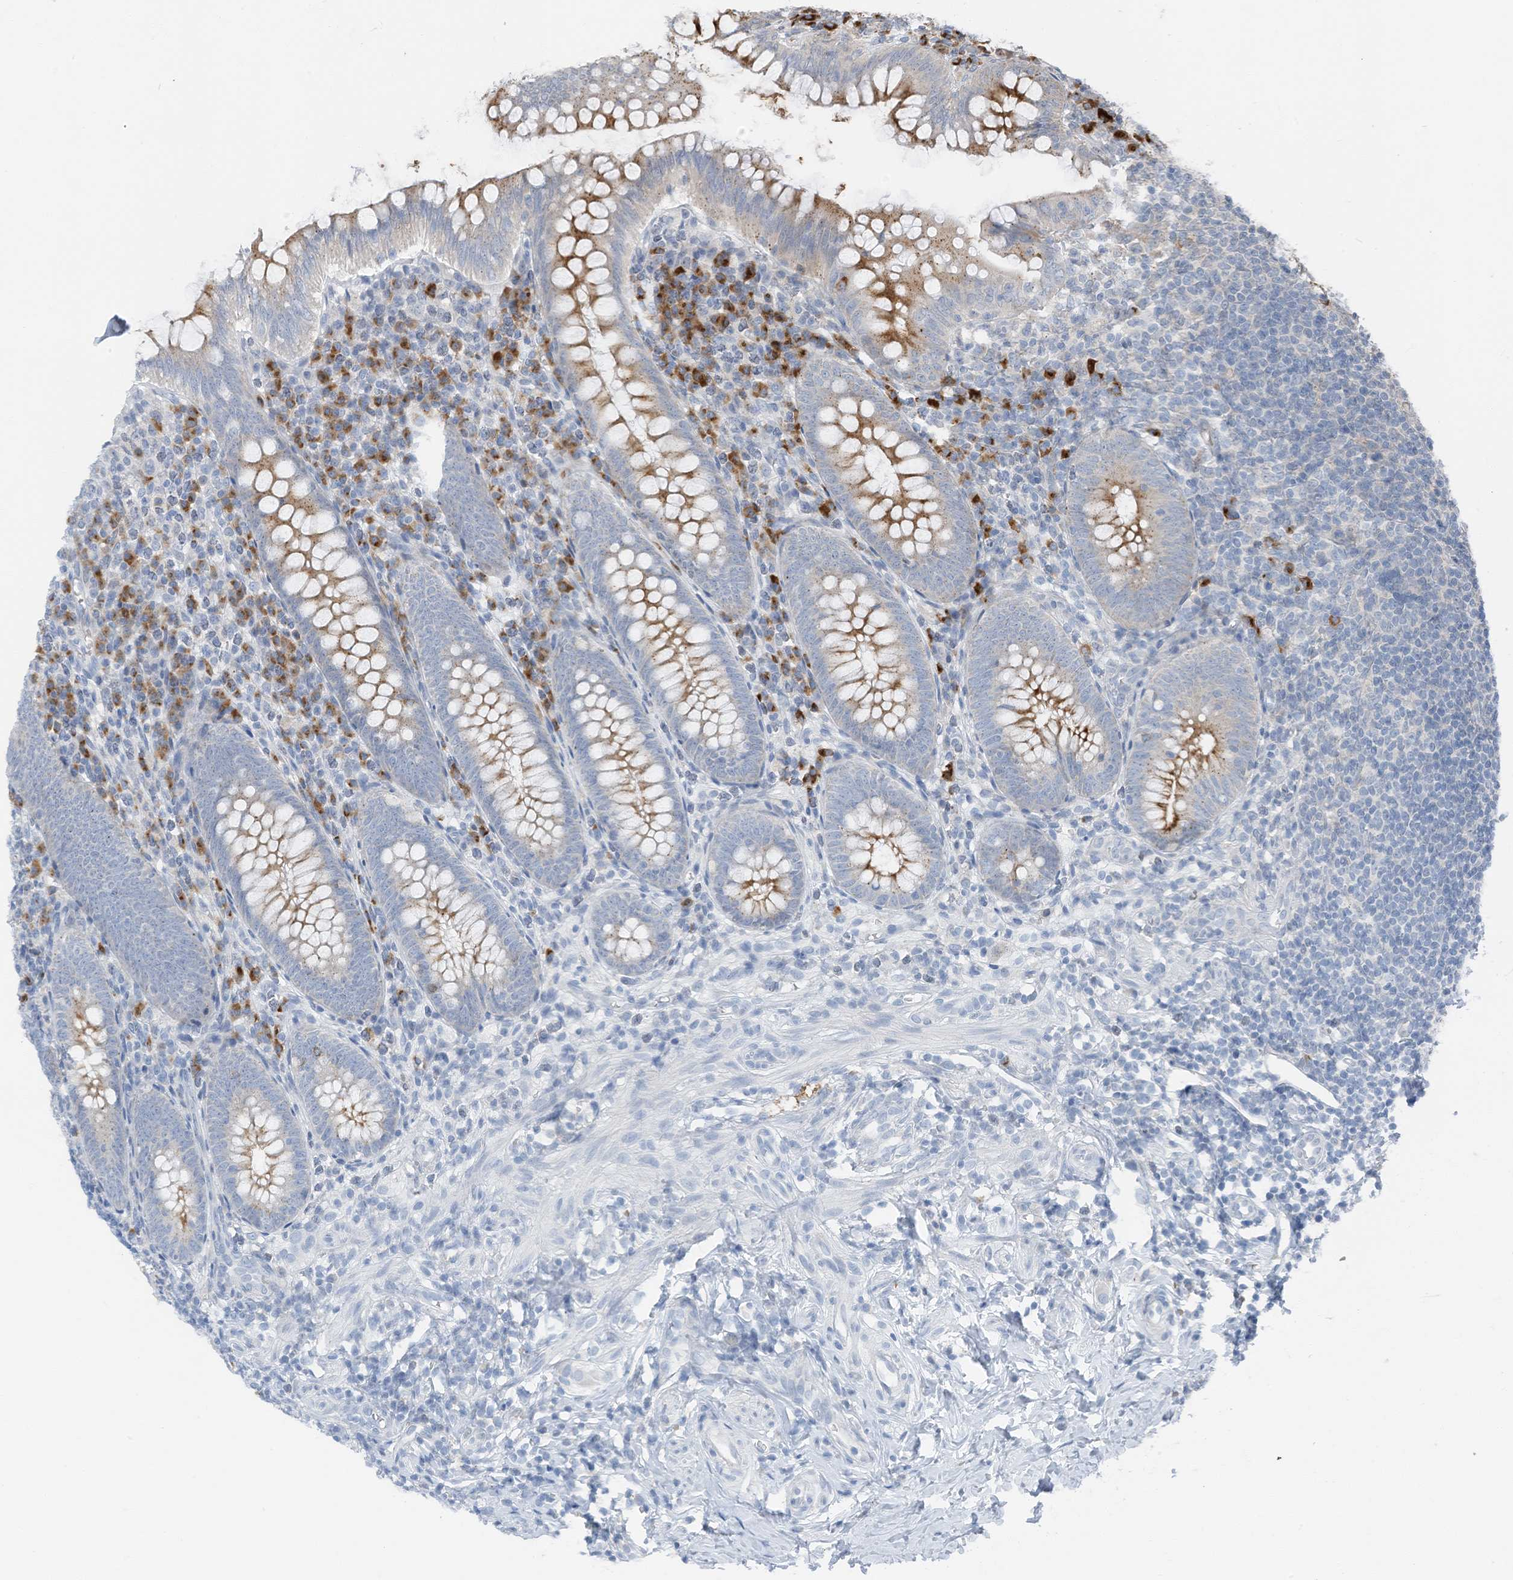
{"staining": {"intensity": "moderate", "quantity": "25%-75%", "location": "cytoplasmic/membranous"}, "tissue": "appendix", "cell_type": "Glandular cells", "image_type": "normal", "snomed": [{"axis": "morphology", "description": "Normal tissue, NOS"}, {"axis": "topography", "description": "Appendix"}], "caption": "Appendix was stained to show a protein in brown. There is medium levels of moderate cytoplasmic/membranous staining in about 25%-75% of glandular cells. Immunohistochemistry (ihc) stains the protein of interest in brown and the nuclei are stained blue.", "gene": "CHMP2B", "patient": {"sex": "male", "age": 14}}